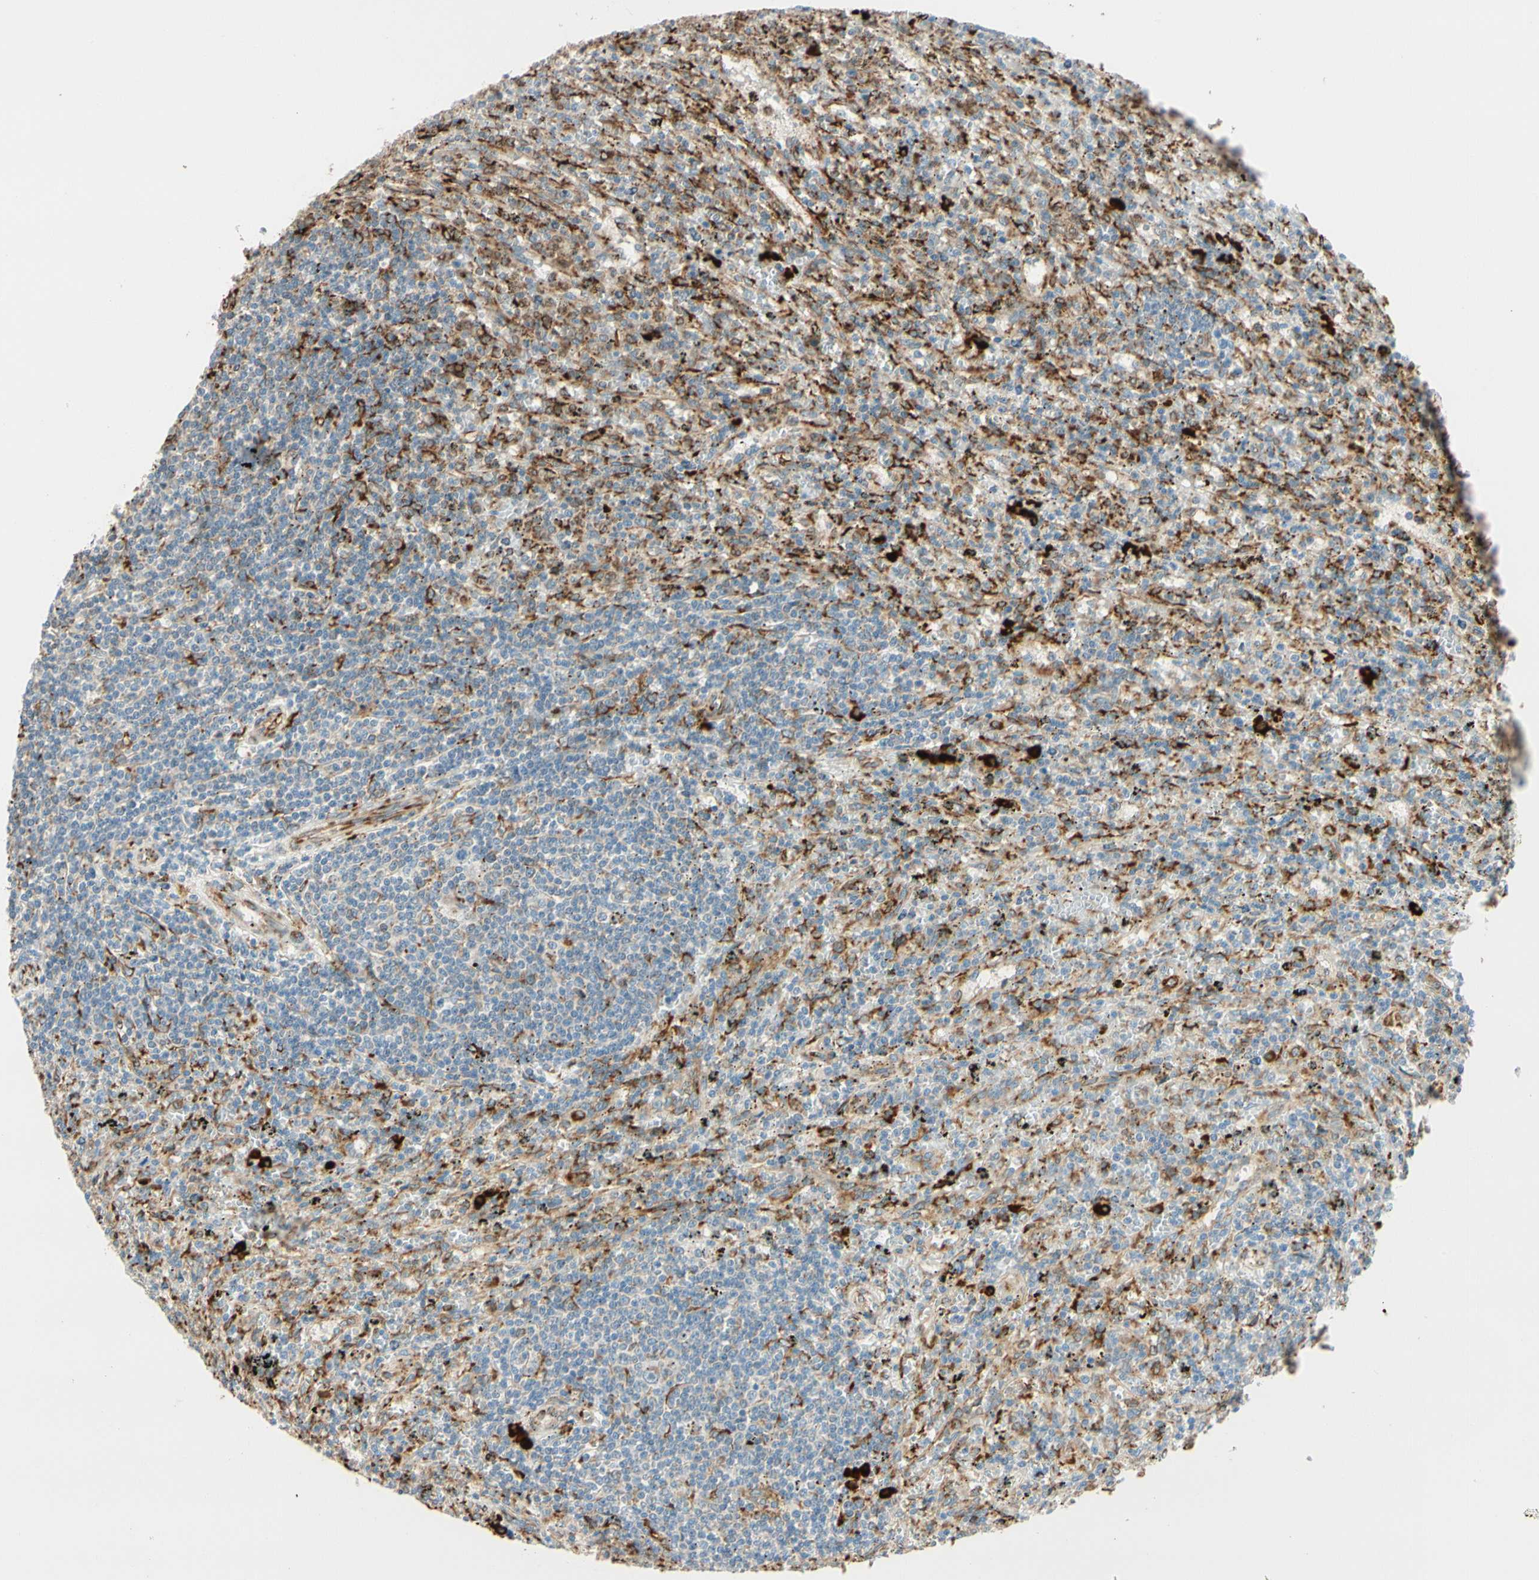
{"staining": {"intensity": "strong", "quantity": "<25%", "location": "cytoplasmic/membranous"}, "tissue": "lymphoma", "cell_type": "Tumor cells", "image_type": "cancer", "snomed": [{"axis": "morphology", "description": "Malignant lymphoma, non-Hodgkin's type, Low grade"}, {"axis": "topography", "description": "Spleen"}], "caption": "Brown immunohistochemical staining in human malignant lymphoma, non-Hodgkin's type (low-grade) shows strong cytoplasmic/membranous staining in approximately <25% of tumor cells. The staining is performed using DAB (3,3'-diaminobenzidine) brown chromogen to label protein expression. The nuclei are counter-stained blue using hematoxylin.", "gene": "RRBP1", "patient": {"sex": "male", "age": 76}}